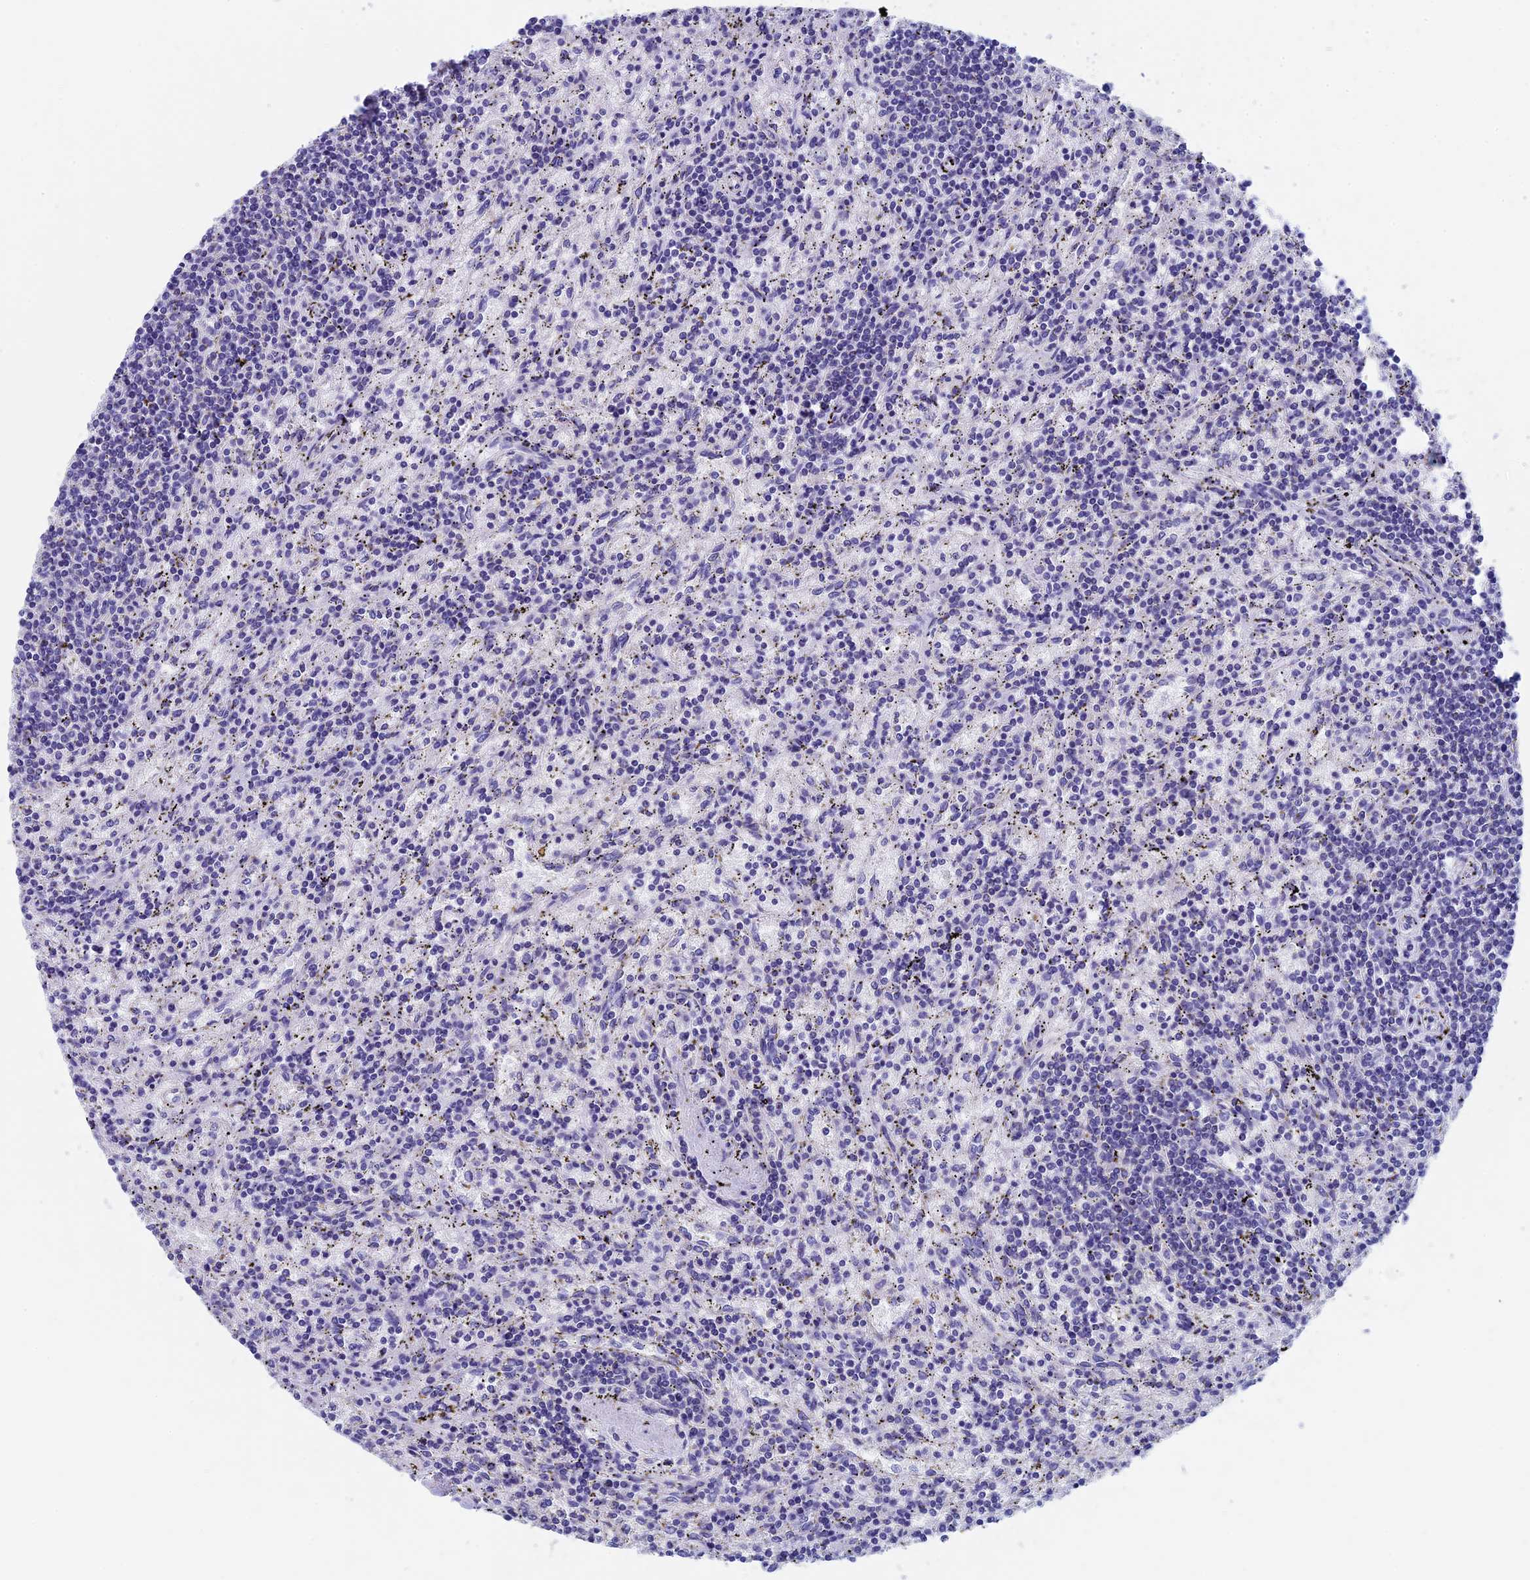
{"staining": {"intensity": "negative", "quantity": "none", "location": "none"}, "tissue": "lymphoma", "cell_type": "Tumor cells", "image_type": "cancer", "snomed": [{"axis": "morphology", "description": "Malignant lymphoma, non-Hodgkin's type, Low grade"}, {"axis": "topography", "description": "Spleen"}], "caption": "Immunohistochemistry (IHC) image of human malignant lymphoma, non-Hodgkin's type (low-grade) stained for a protein (brown), which demonstrates no expression in tumor cells. (DAB (3,3'-diaminobenzidine) immunohistochemistry (IHC) visualized using brightfield microscopy, high magnification).", "gene": "SEPTIN1", "patient": {"sex": "male", "age": 76}}